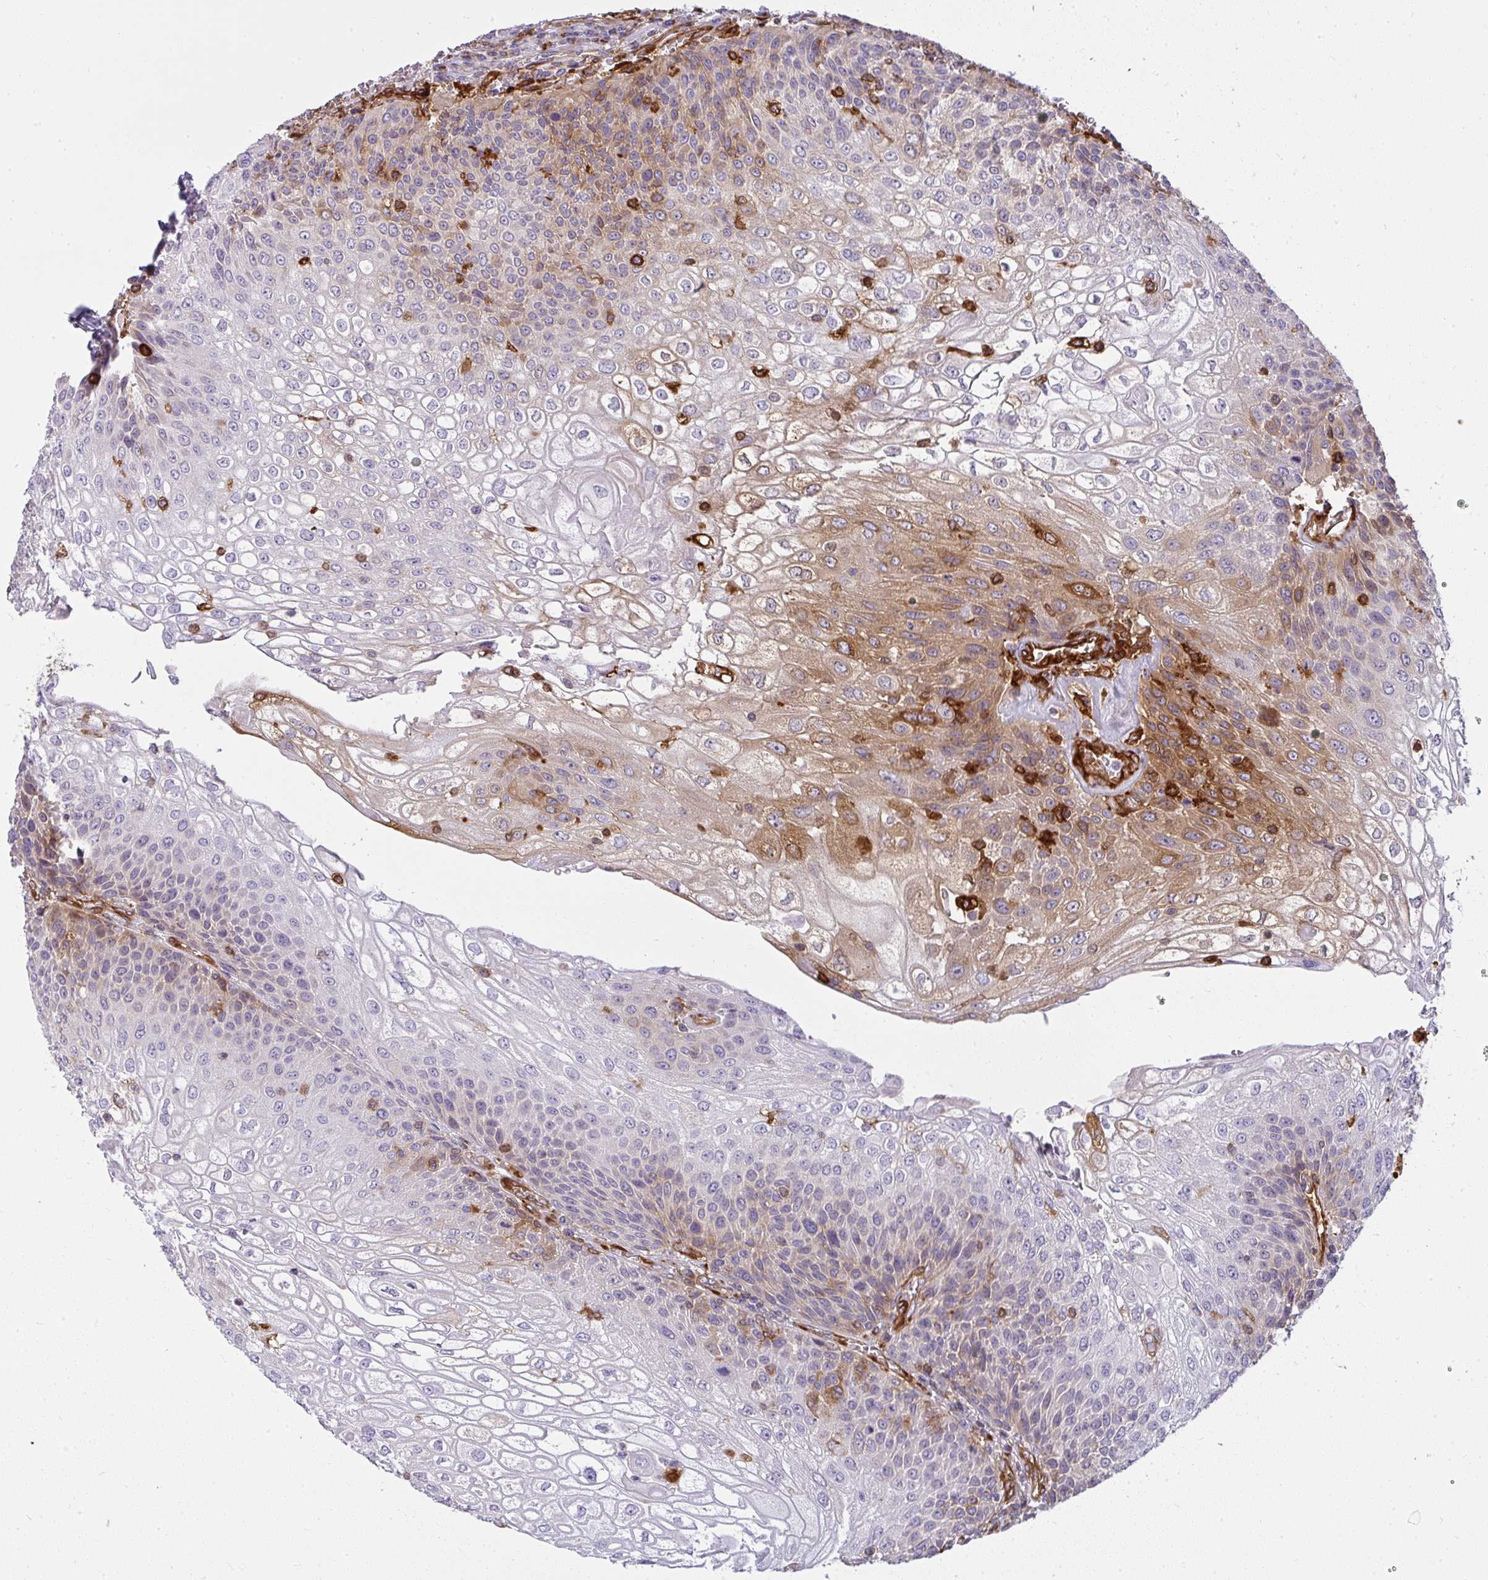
{"staining": {"intensity": "strong", "quantity": "<25%", "location": "cytoplasmic/membranous"}, "tissue": "urothelial cancer", "cell_type": "Tumor cells", "image_type": "cancer", "snomed": [{"axis": "morphology", "description": "Urothelial carcinoma, High grade"}, {"axis": "topography", "description": "Urinary bladder"}], "caption": "A photomicrograph of high-grade urothelial carcinoma stained for a protein reveals strong cytoplasmic/membranous brown staining in tumor cells.", "gene": "IFIT3", "patient": {"sex": "female", "age": 70}}